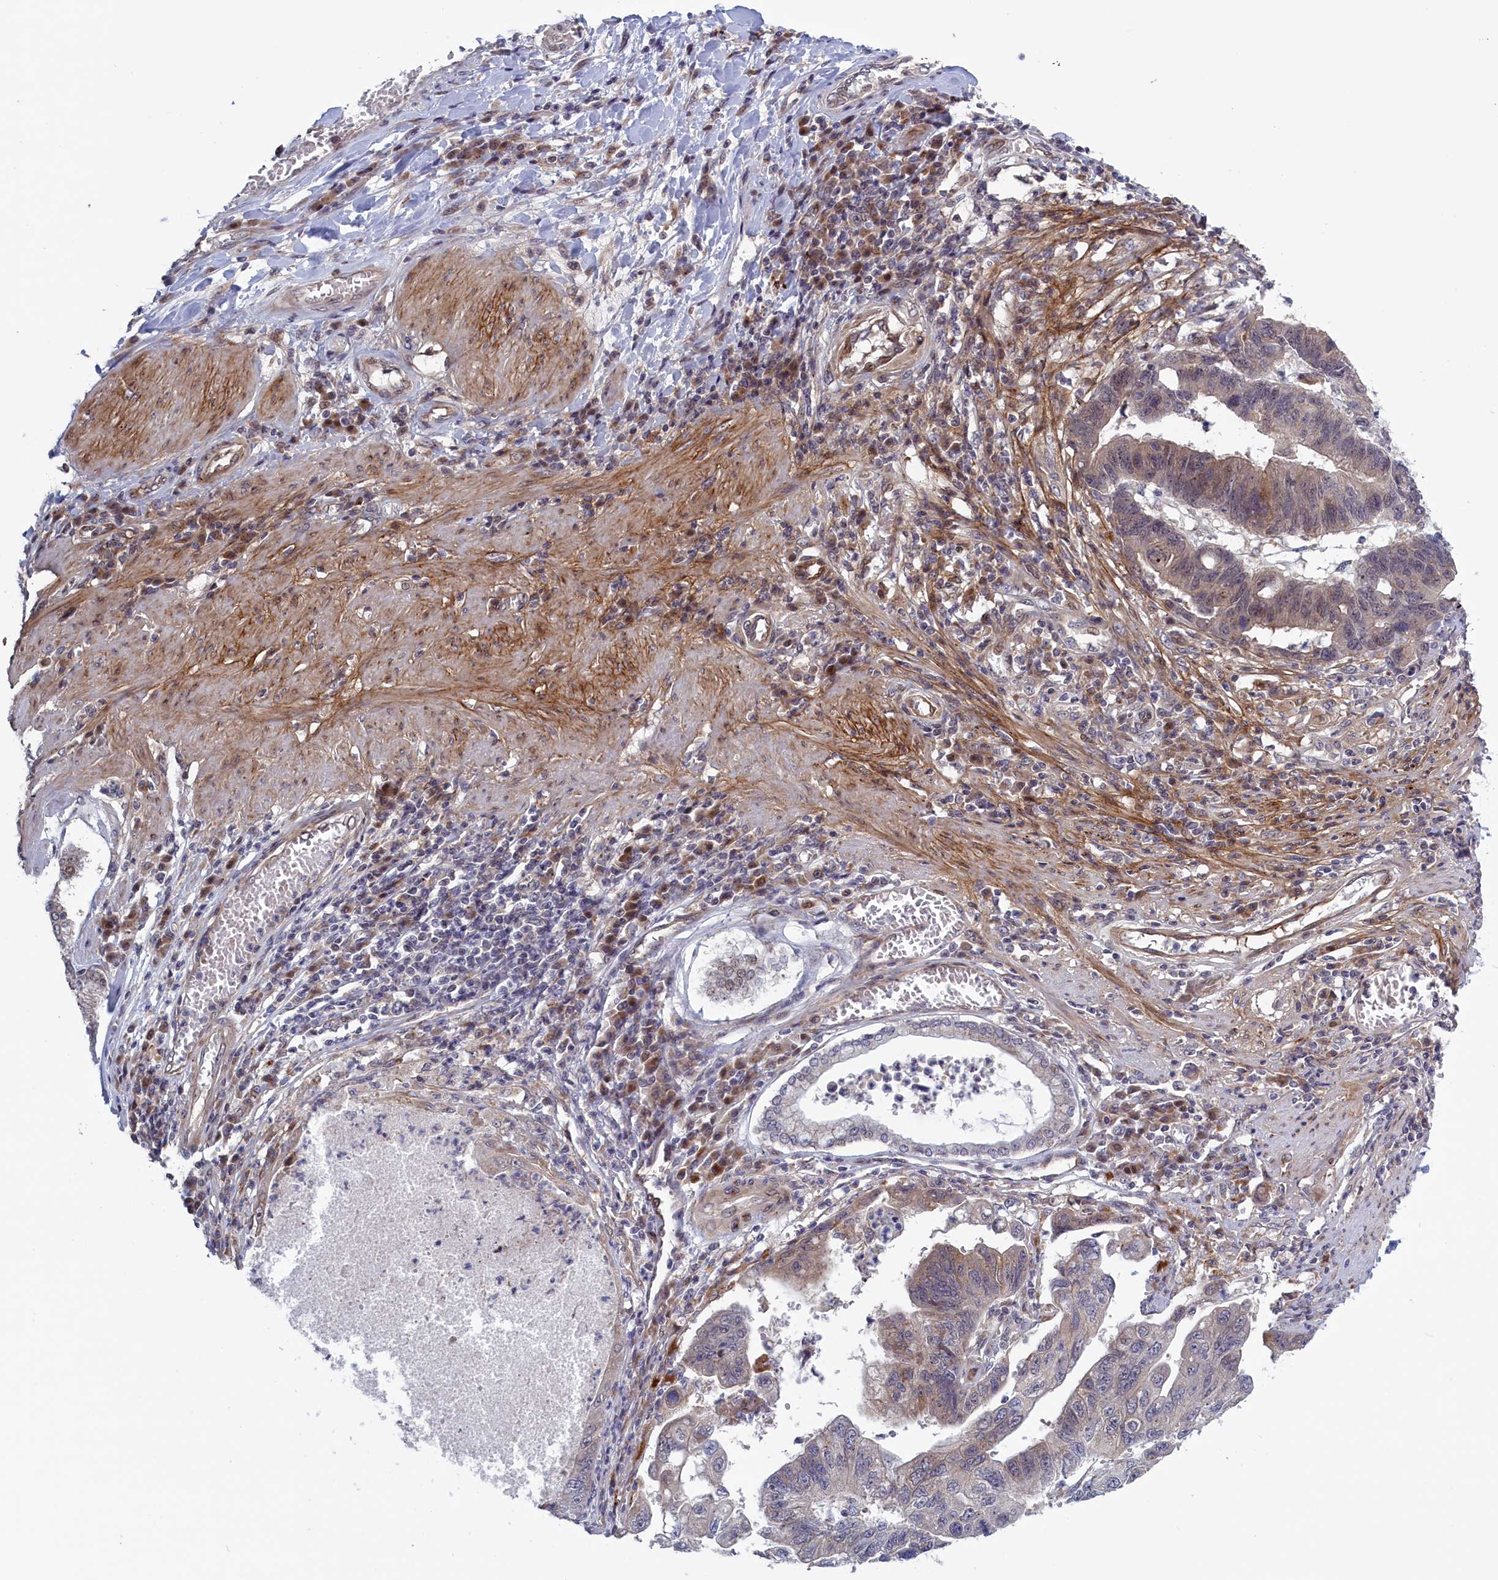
{"staining": {"intensity": "weak", "quantity": "<25%", "location": "cytoplasmic/membranous"}, "tissue": "stomach cancer", "cell_type": "Tumor cells", "image_type": "cancer", "snomed": [{"axis": "morphology", "description": "Adenocarcinoma, NOS"}, {"axis": "topography", "description": "Stomach"}], "caption": "Immunohistochemistry (IHC) image of adenocarcinoma (stomach) stained for a protein (brown), which shows no staining in tumor cells. (Brightfield microscopy of DAB (3,3'-diaminobenzidine) immunohistochemistry (IHC) at high magnification).", "gene": "LSG1", "patient": {"sex": "male", "age": 59}}